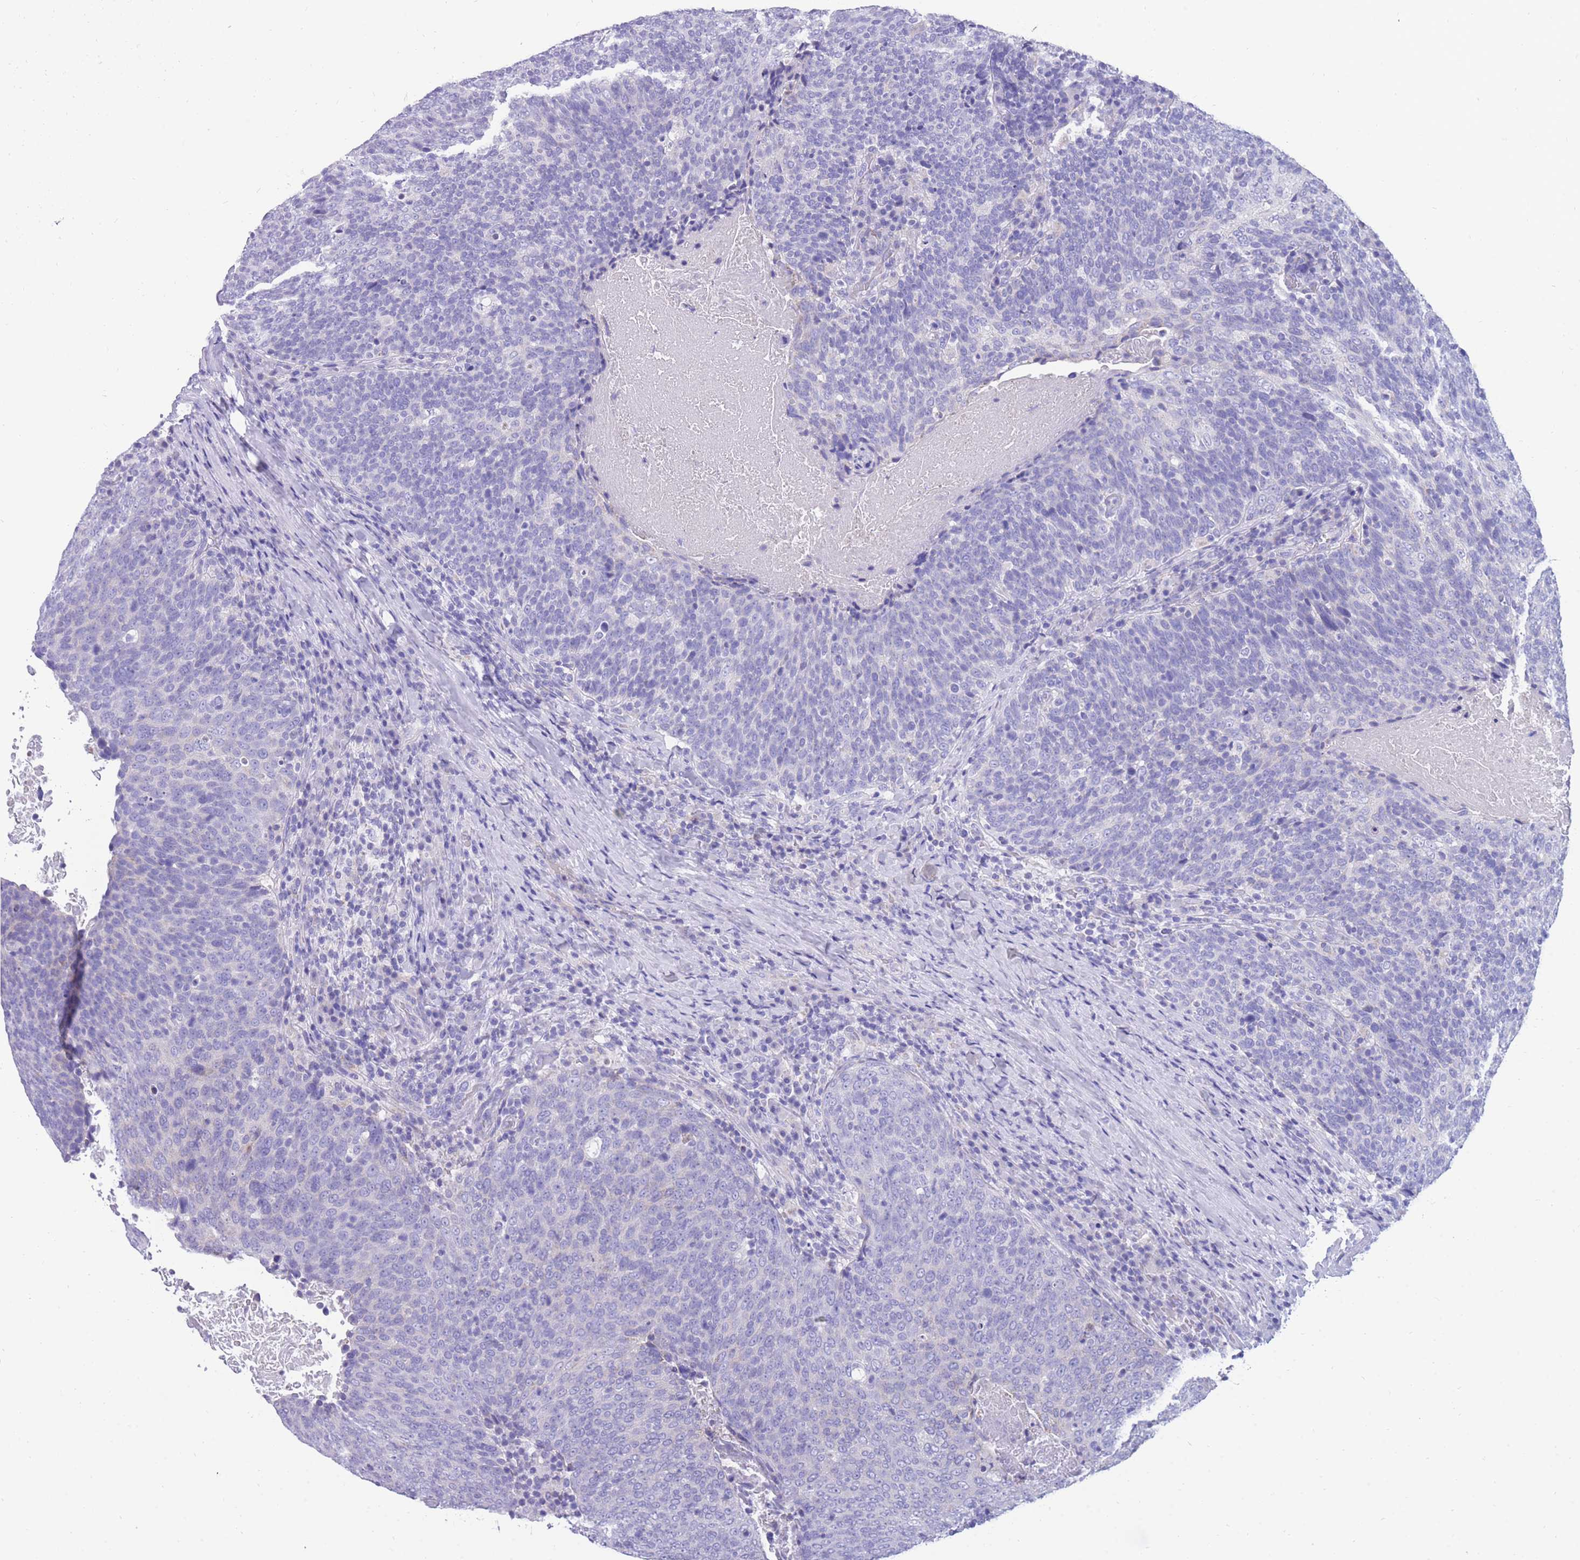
{"staining": {"intensity": "negative", "quantity": "none", "location": "none"}, "tissue": "head and neck cancer", "cell_type": "Tumor cells", "image_type": "cancer", "snomed": [{"axis": "morphology", "description": "Squamous cell carcinoma, NOS"}, {"axis": "morphology", "description": "Squamous cell carcinoma, metastatic, NOS"}, {"axis": "topography", "description": "Lymph node"}, {"axis": "topography", "description": "Head-Neck"}], "caption": "This micrograph is of head and neck cancer stained with IHC to label a protein in brown with the nuclei are counter-stained blue. There is no positivity in tumor cells.", "gene": "INTS2", "patient": {"sex": "male", "age": 62}}